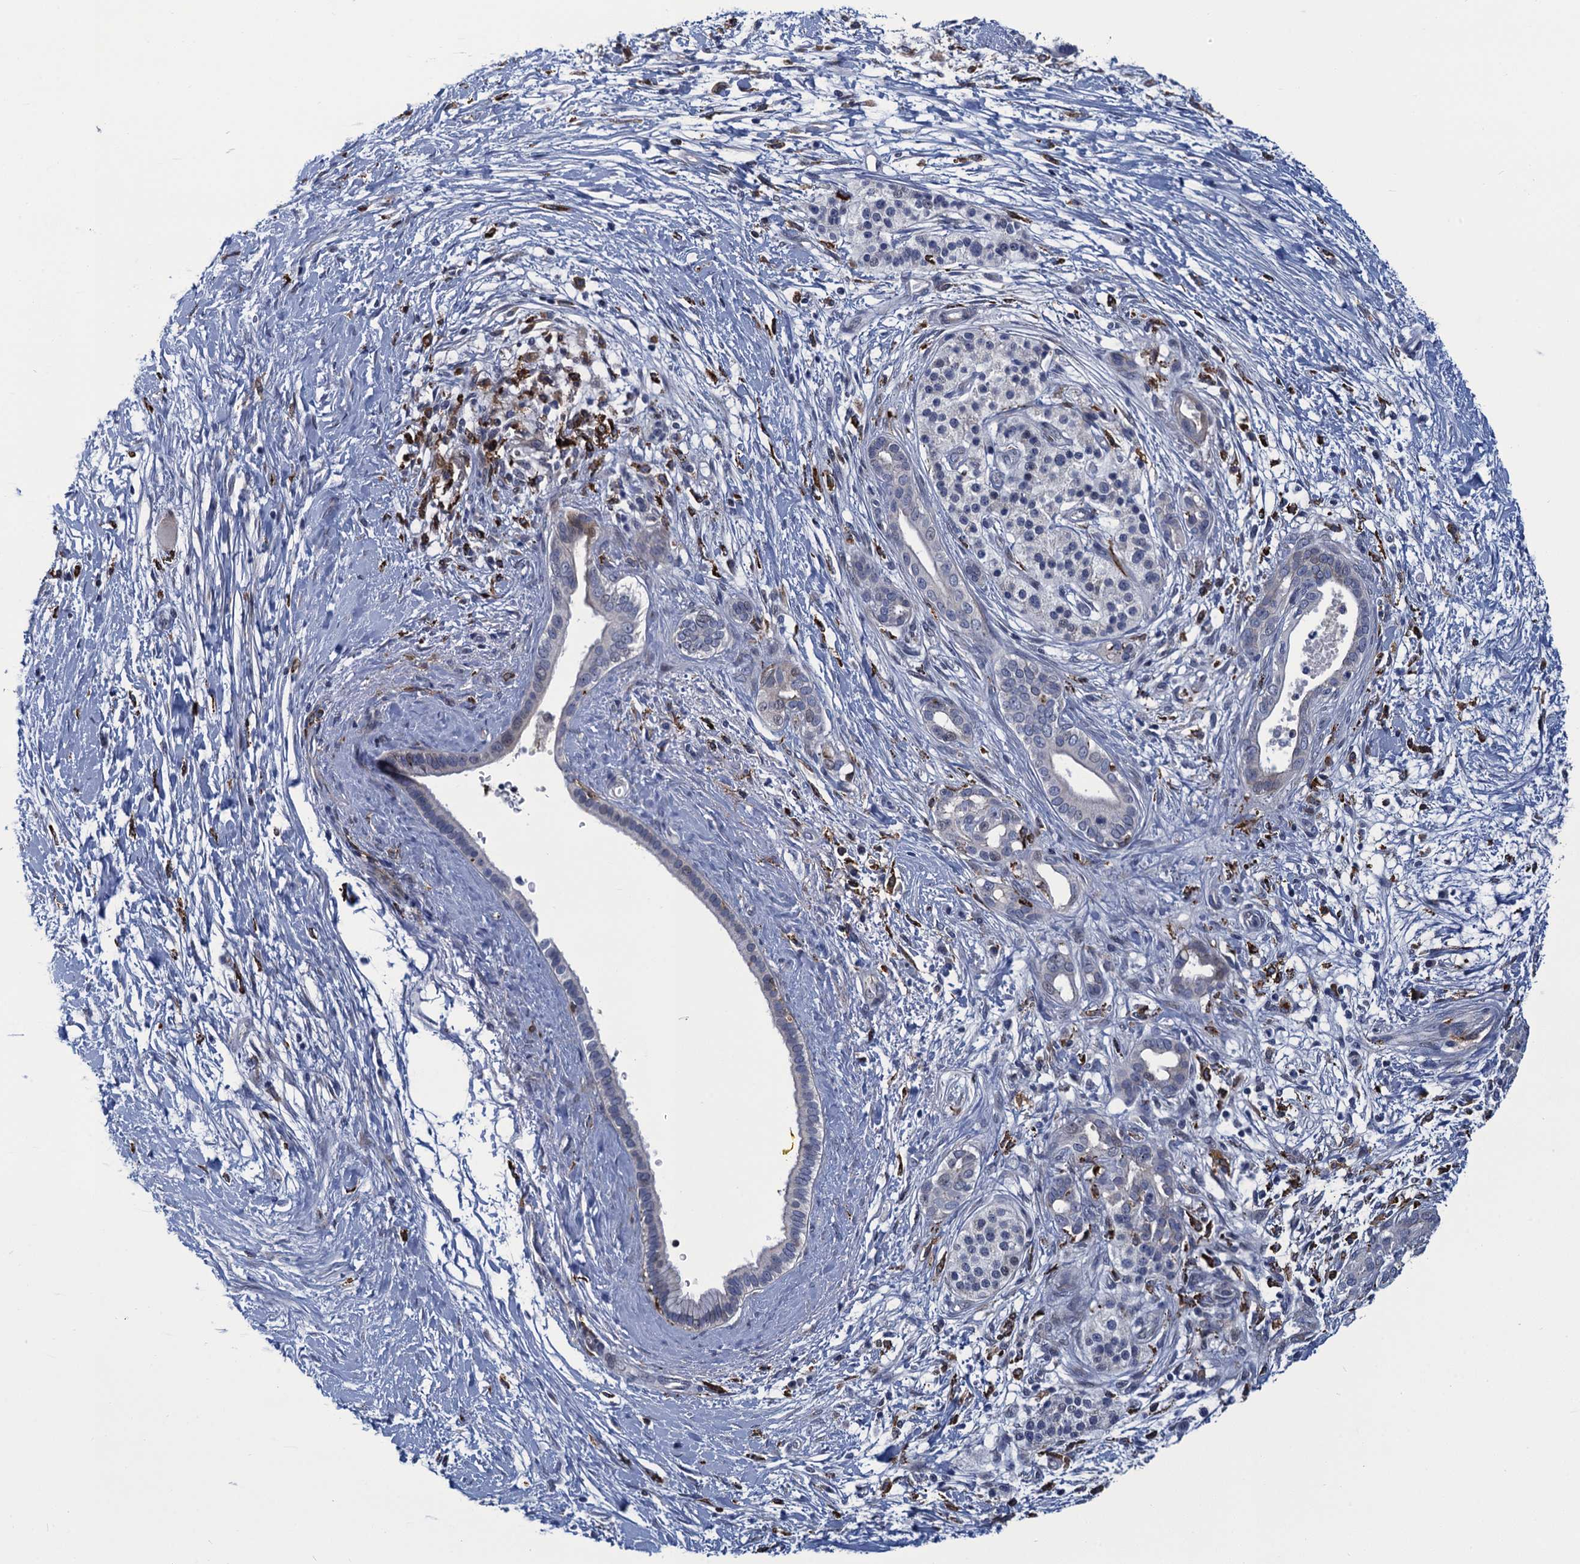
{"staining": {"intensity": "negative", "quantity": "none", "location": "none"}, "tissue": "pancreatic cancer", "cell_type": "Tumor cells", "image_type": "cancer", "snomed": [{"axis": "morphology", "description": "Adenocarcinoma, NOS"}, {"axis": "topography", "description": "Pancreas"}], "caption": "This is an IHC micrograph of human pancreatic cancer (adenocarcinoma). There is no staining in tumor cells.", "gene": "DNHD1", "patient": {"sex": "male", "age": 58}}